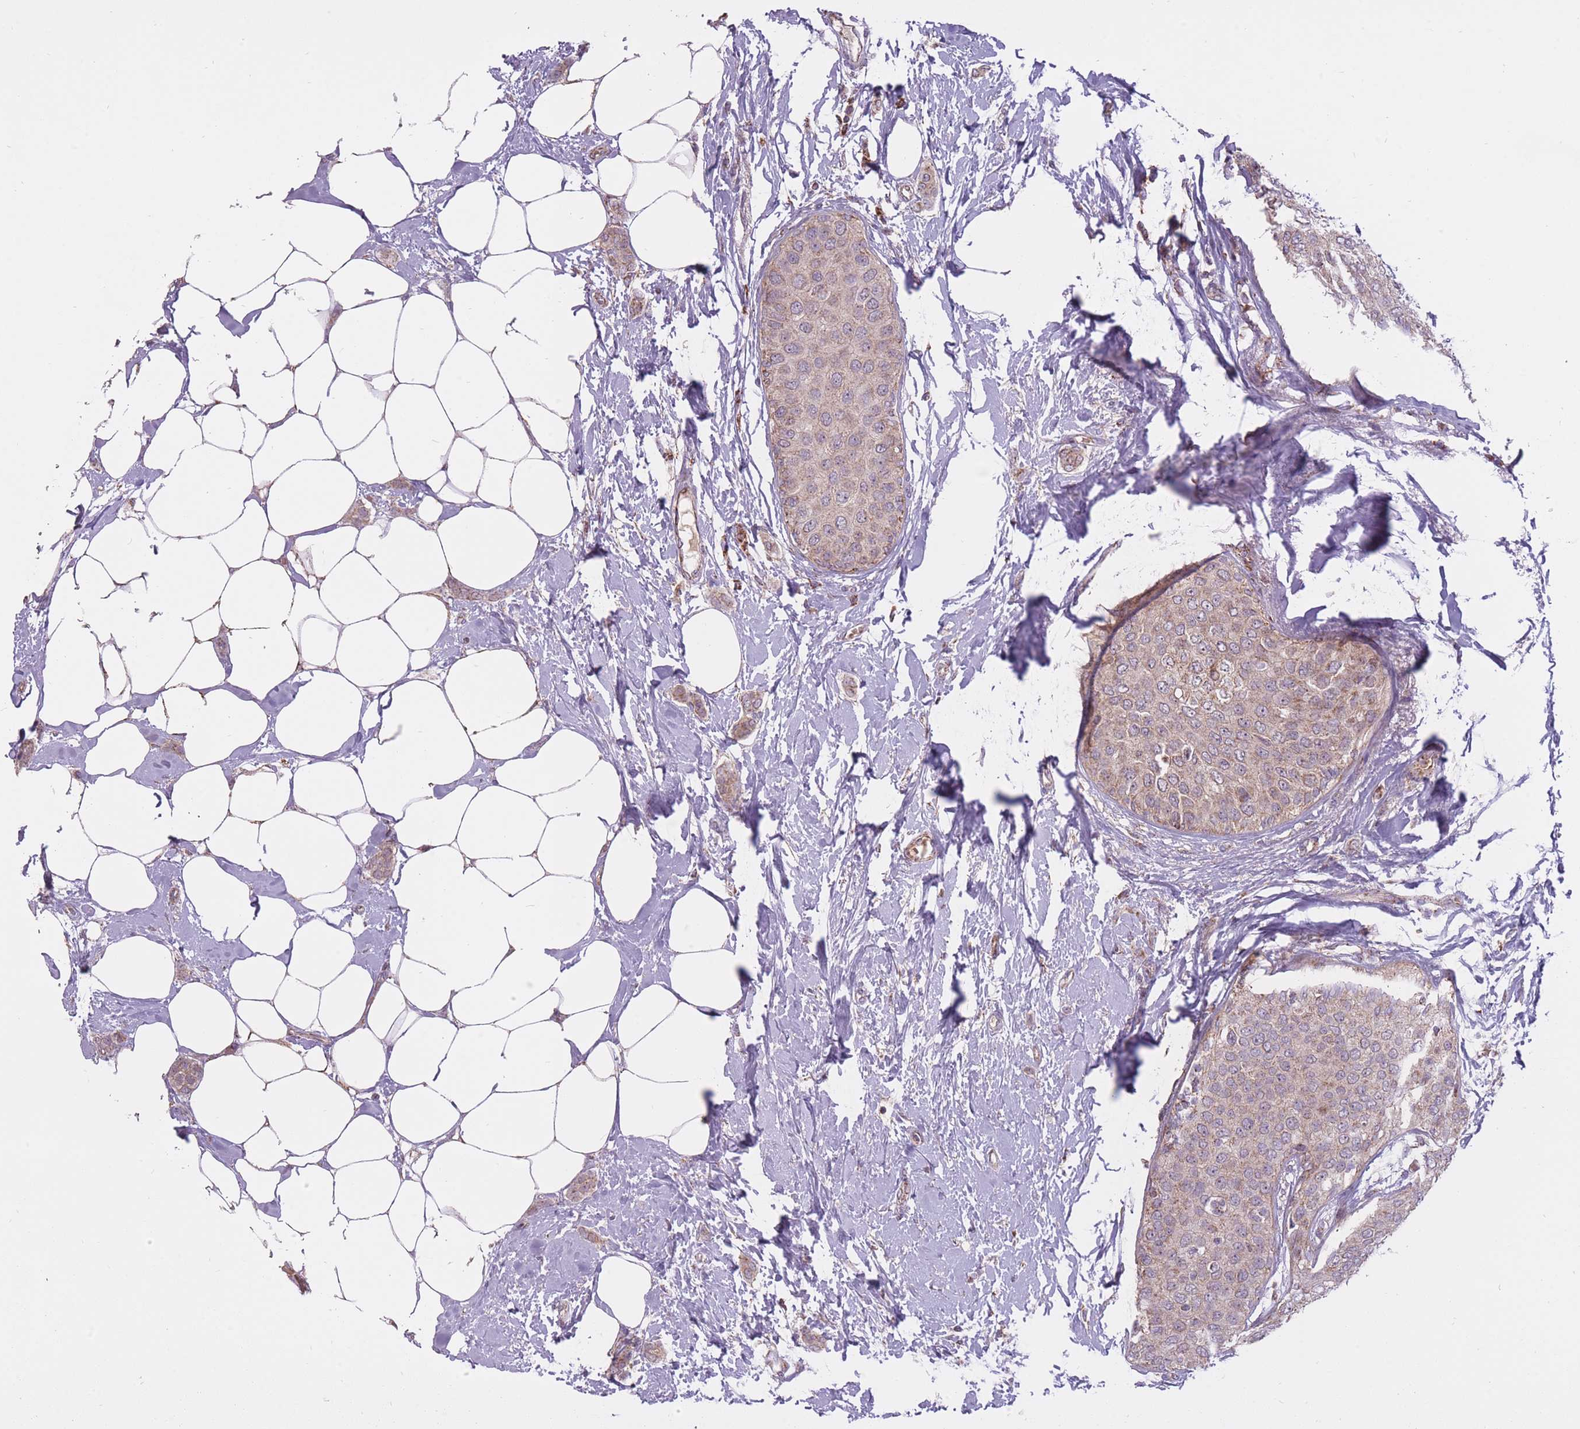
{"staining": {"intensity": "weak", "quantity": "<25%", "location": "cytoplasmic/membranous"}, "tissue": "breast cancer", "cell_type": "Tumor cells", "image_type": "cancer", "snomed": [{"axis": "morphology", "description": "Duct carcinoma"}, {"axis": "topography", "description": "Breast"}], "caption": "Histopathology image shows no significant protein staining in tumor cells of breast cancer. Nuclei are stained in blue.", "gene": "LIN7C", "patient": {"sex": "female", "age": 72}}